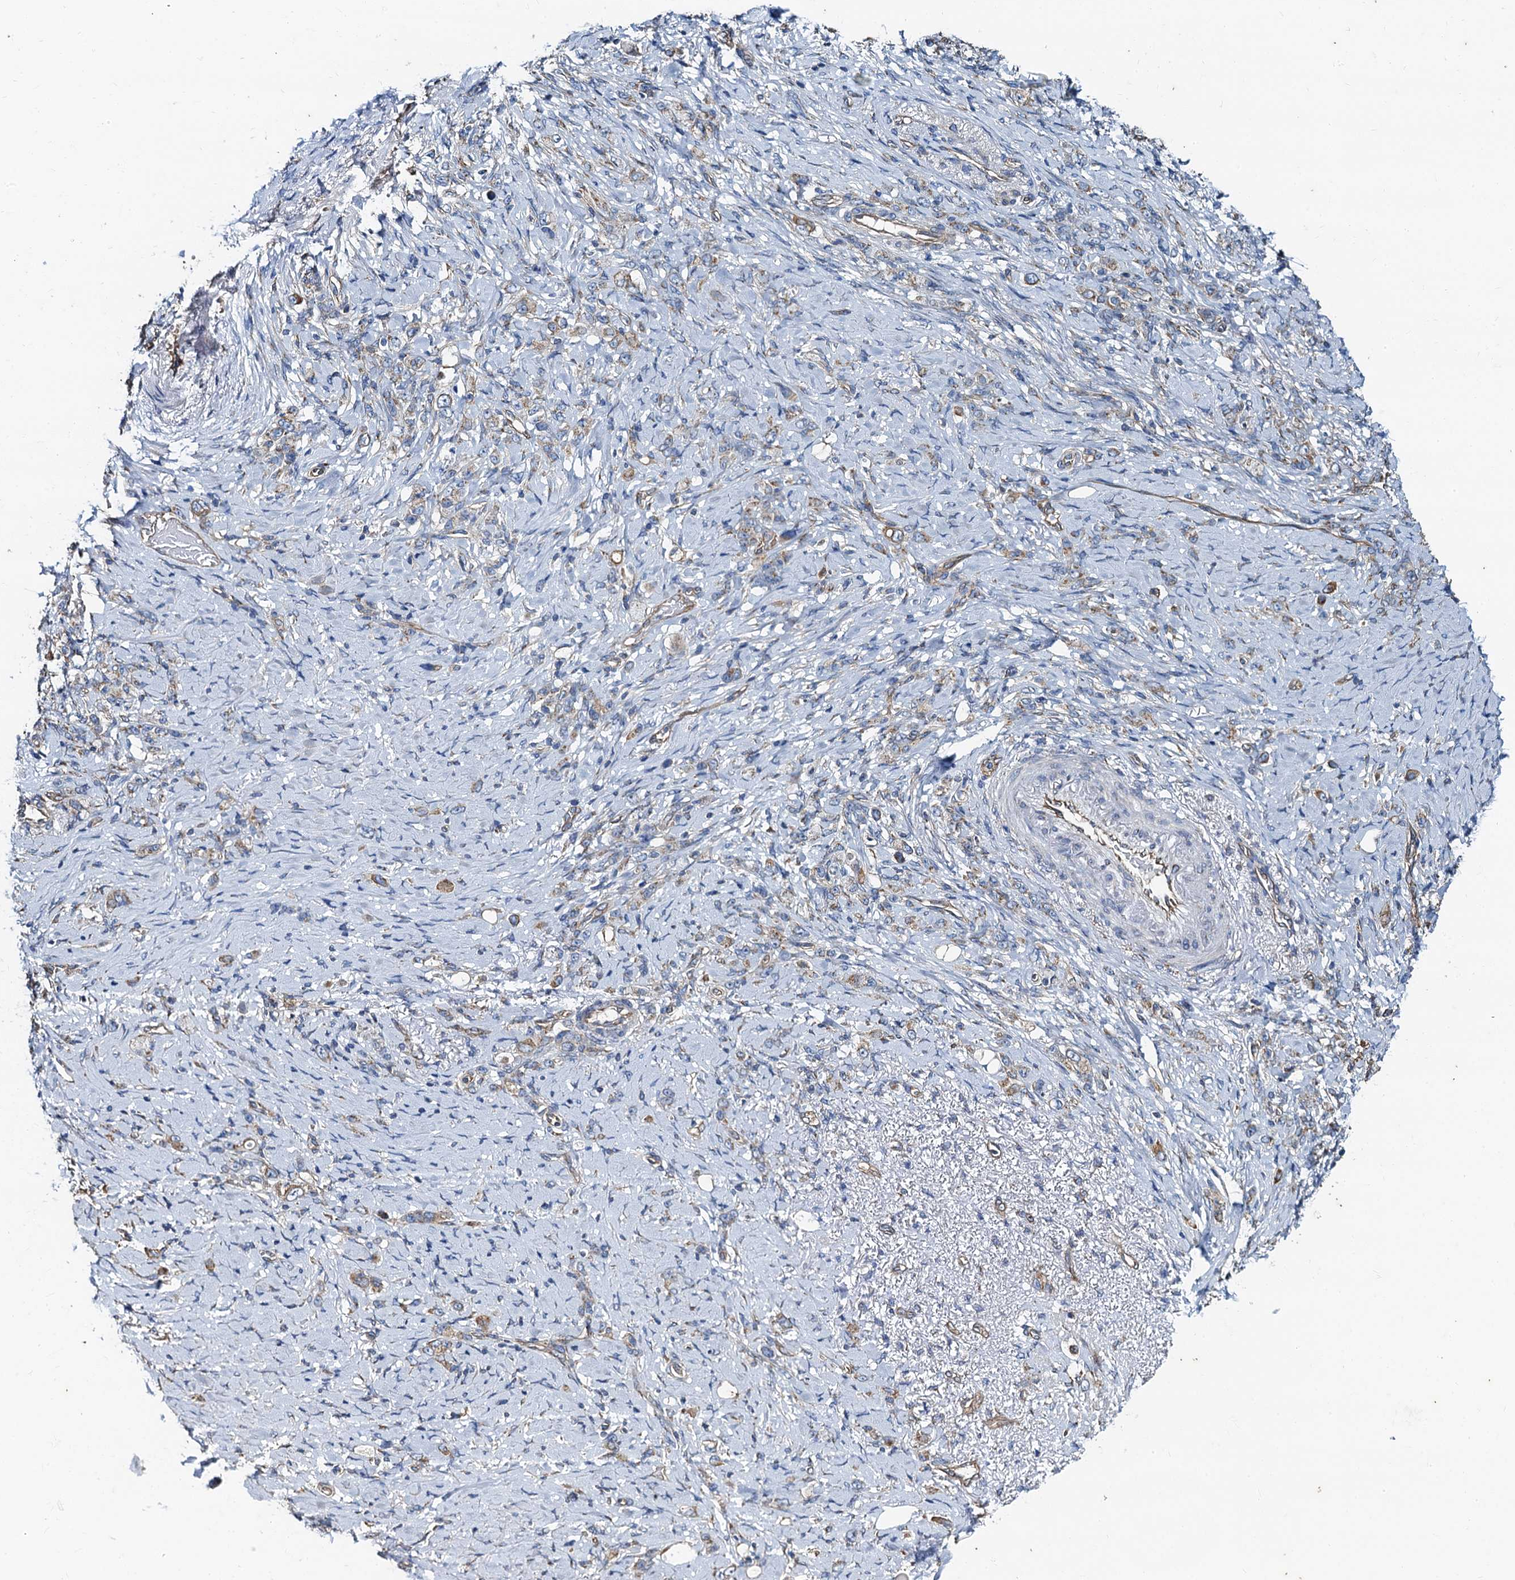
{"staining": {"intensity": "weak", "quantity": ">75%", "location": "cytoplasmic/membranous"}, "tissue": "stomach cancer", "cell_type": "Tumor cells", "image_type": "cancer", "snomed": [{"axis": "morphology", "description": "Adenocarcinoma, NOS"}, {"axis": "topography", "description": "Stomach"}], "caption": "The immunohistochemical stain labels weak cytoplasmic/membranous positivity in tumor cells of stomach adenocarcinoma tissue.", "gene": "NGRN", "patient": {"sex": "female", "age": 79}}